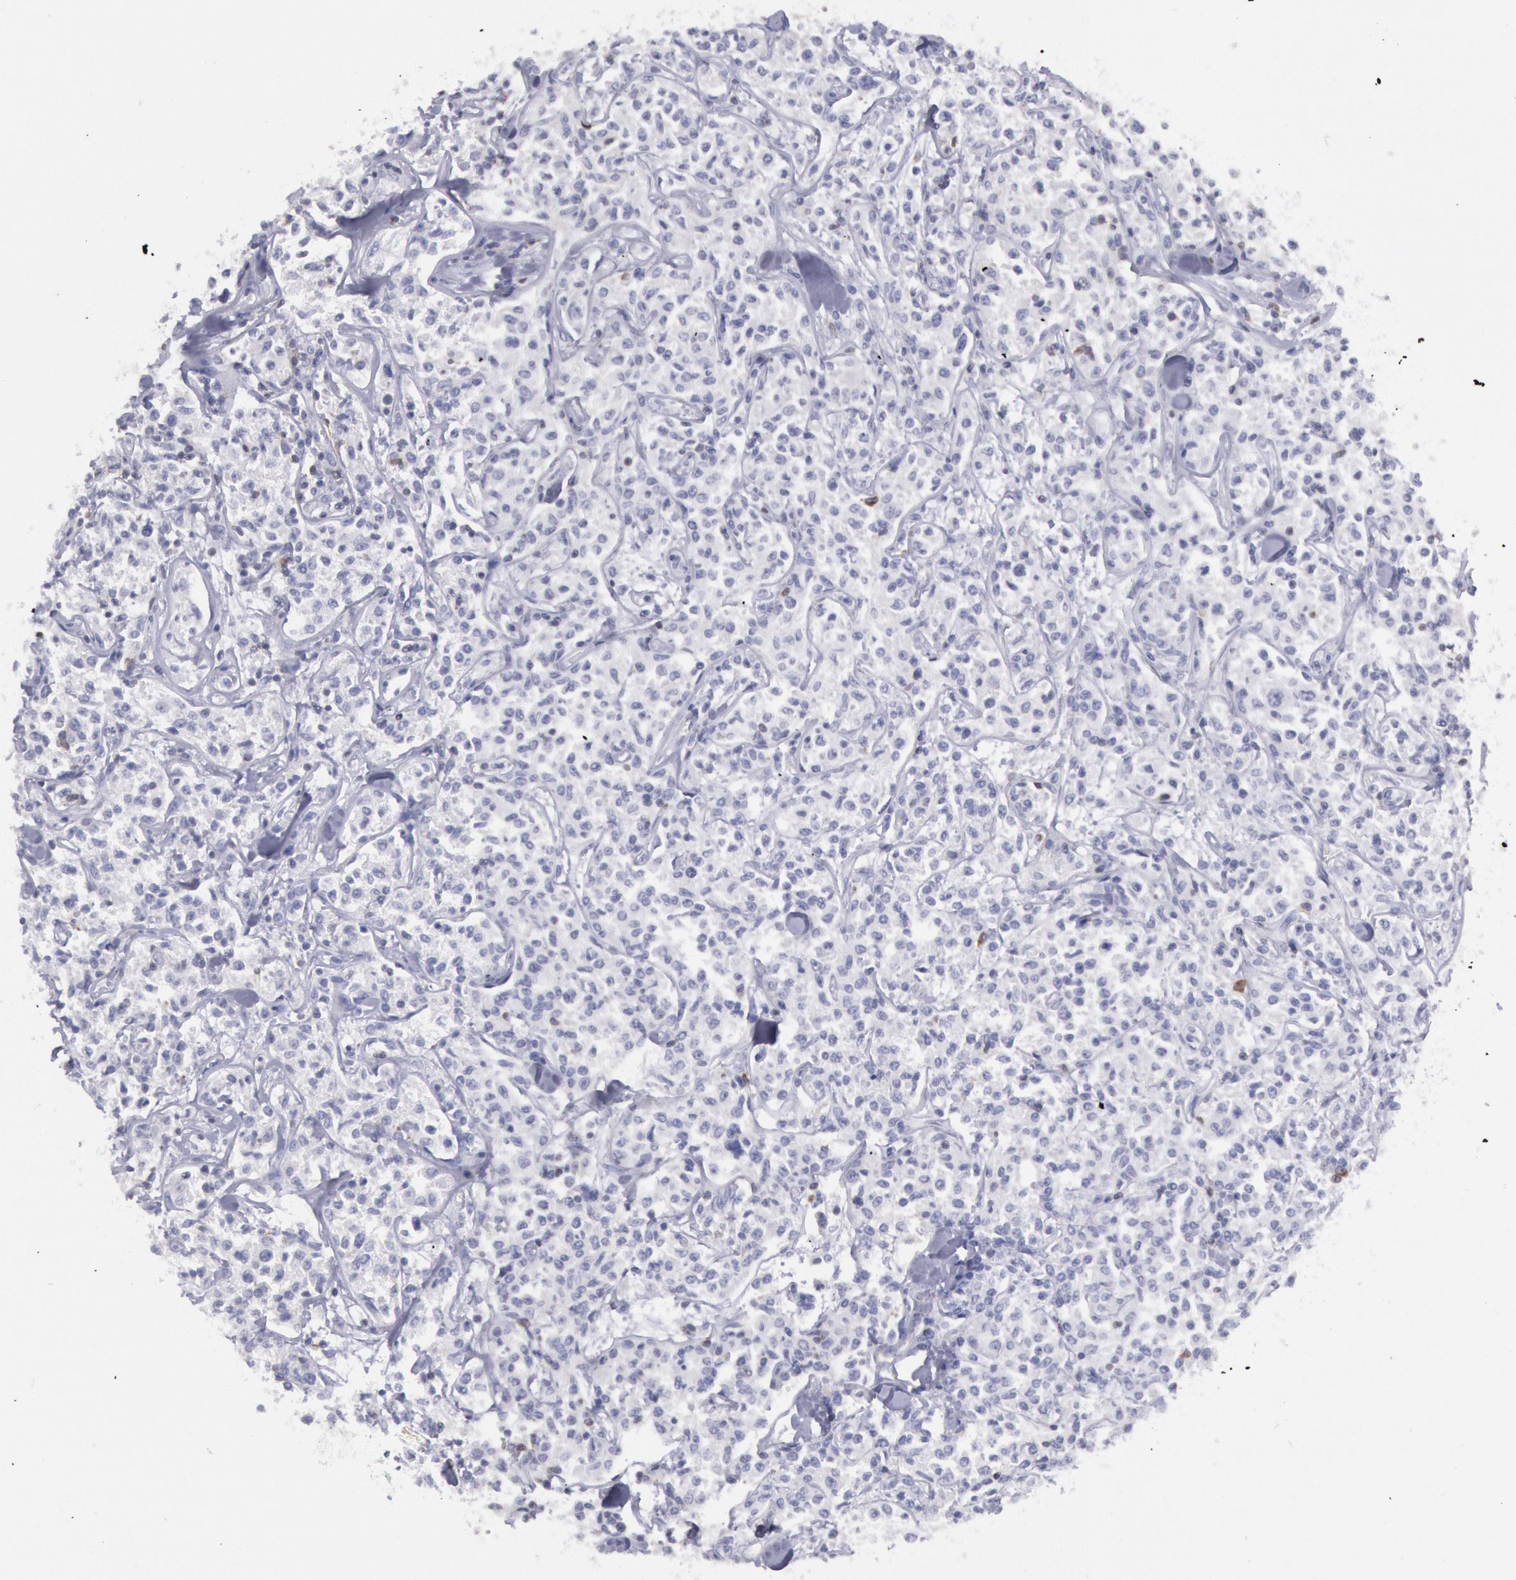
{"staining": {"intensity": "negative", "quantity": "none", "location": "none"}, "tissue": "lymphoma", "cell_type": "Tumor cells", "image_type": "cancer", "snomed": [{"axis": "morphology", "description": "Malignant lymphoma, non-Hodgkin's type, Low grade"}, {"axis": "topography", "description": "Small intestine"}], "caption": "This histopathology image is of malignant lymphoma, non-Hodgkin's type (low-grade) stained with IHC to label a protein in brown with the nuclei are counter-stained blue. There is no staining in tumor cells.", "gene": "RAB27A", "patient": {"sex": "female", "age": 59}}